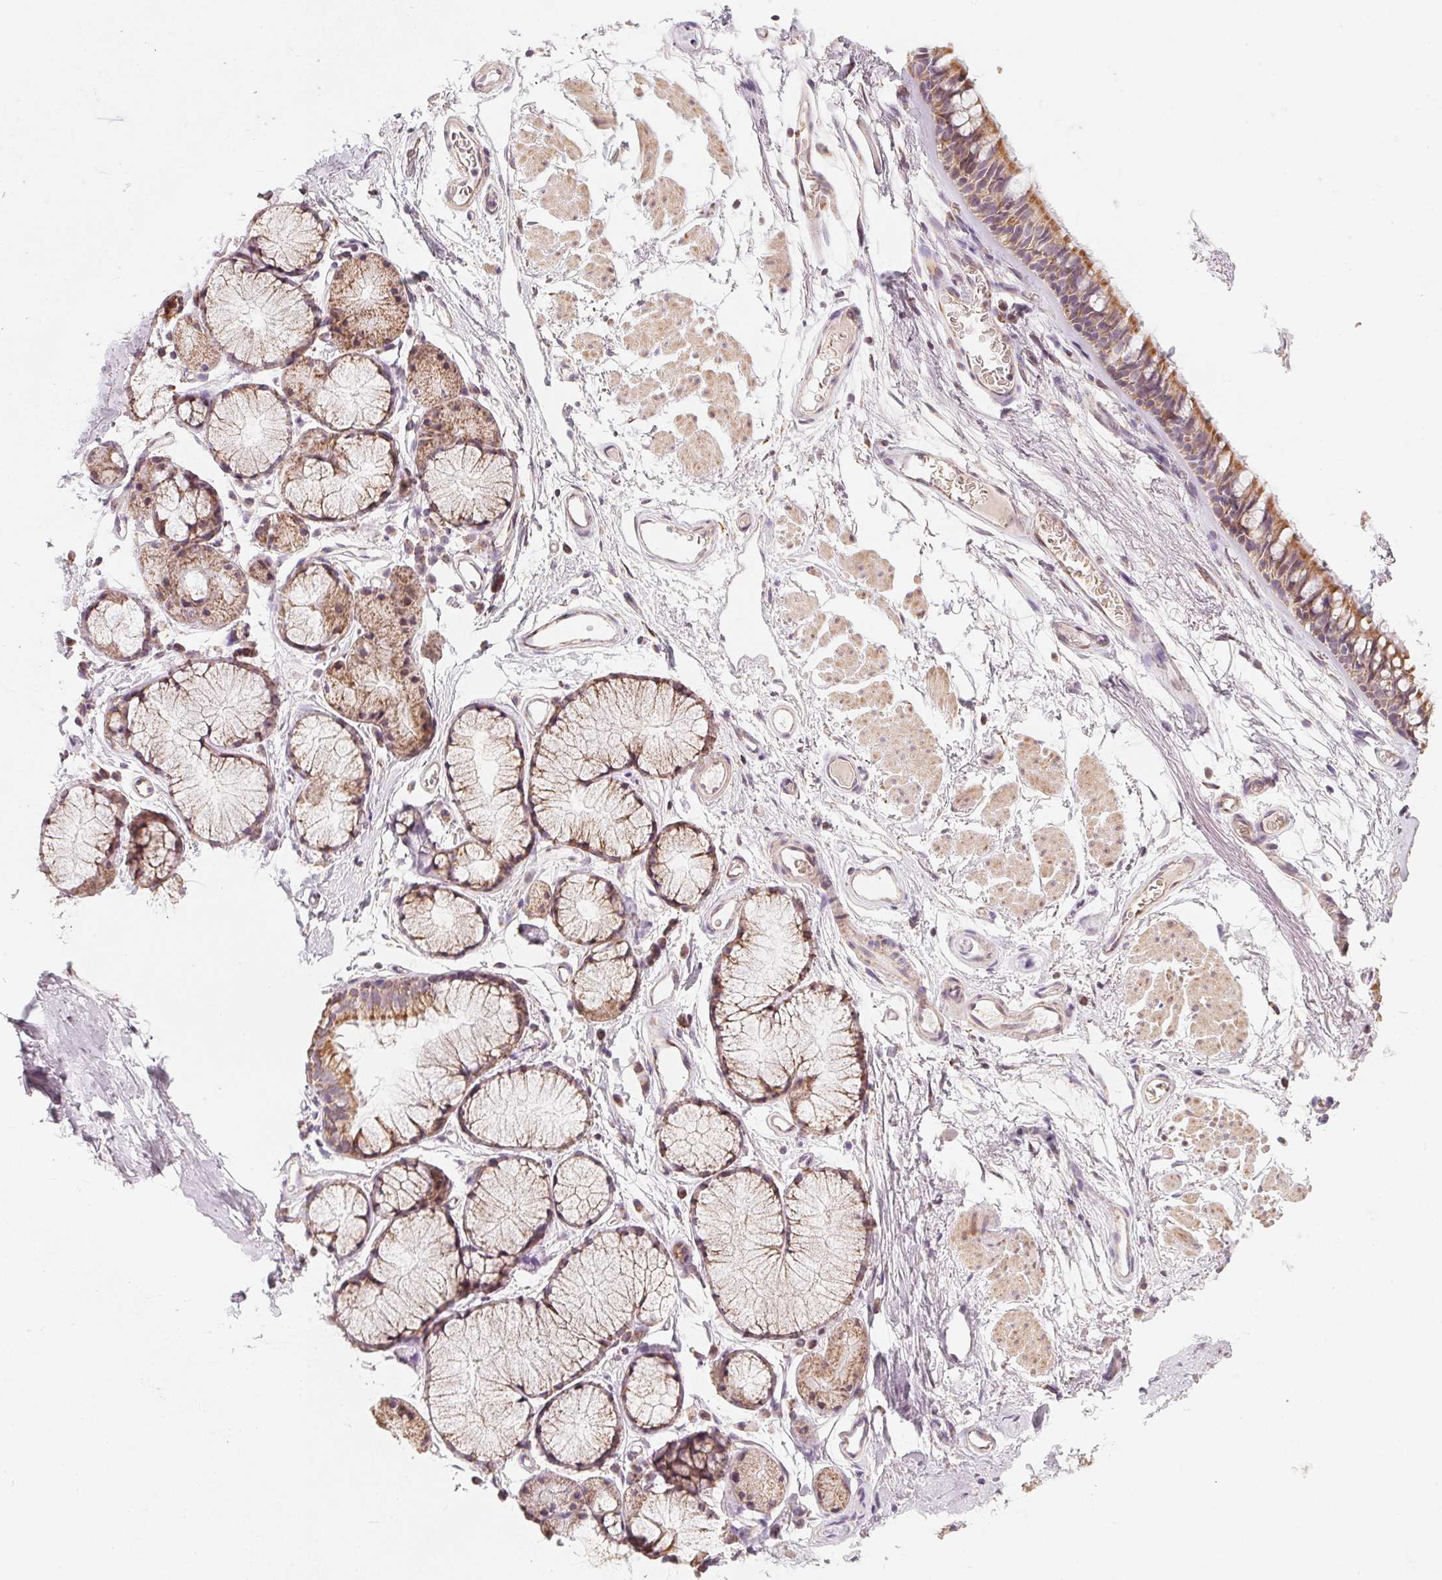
{"staining": {"intensity": "negative", "quantity": "none", "location": "none"}, "tissue": "adipose tissue", "cell_type": "Adipocytes", "image_type": "normal", "snomed": [{"axis": "morphology", "description": "Normal tissue, NOS"}, {"axis": "topography", "description": "Cartilage tissue"}, {"axis": "topography", "description": "Bronchus"}], "caption": "This is a micrograph of immunohistochemistry (IHC) staining of normal adipose tissue, which shows no staining in adipocytes.", "gene": "COQ7", "patient": {"sex": "female", "age": 79}}